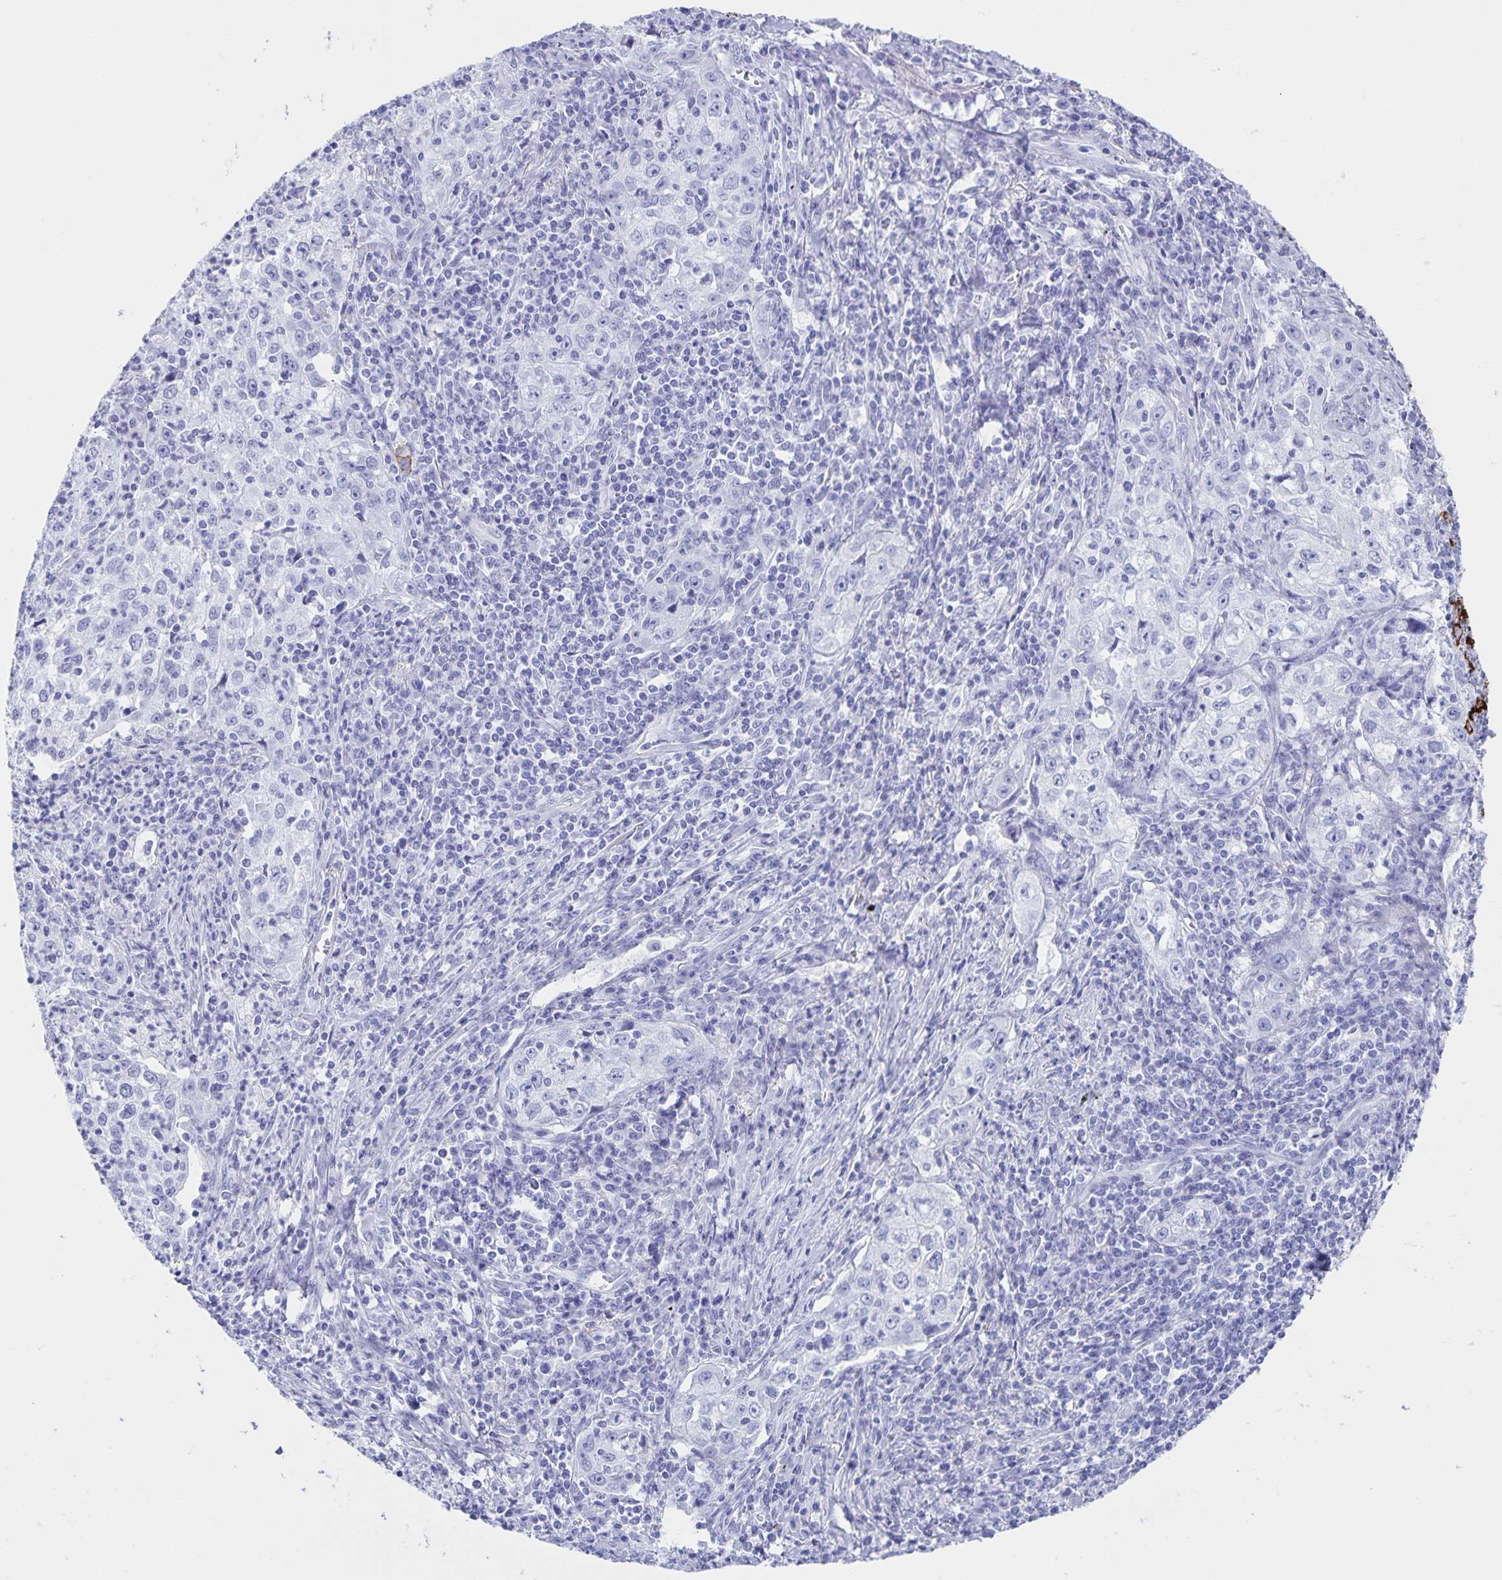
{"staining": {"intensity": "negative", "quantity": "none", "location": "none"}, "tissue": "lung cancer", "cell_type": "Tumor cells", "image_type": "cancer", "snomed": [{"axis": "morphology", "description": "Squamous cell carcinoma, NOS"}, {"axis": "topography", "description": "Lung"}], "caption": "Immunohistochemistry image of neoplastic tissue: human lung cancer stained with DAB (3,3'-diaminobenzidine) shows no significant protein staining in tumor cells. (DAB immunohistochemistry (IHC), high magnification).", "gene": "AQP4", "patient": {"sex": "male", "age": 71}}